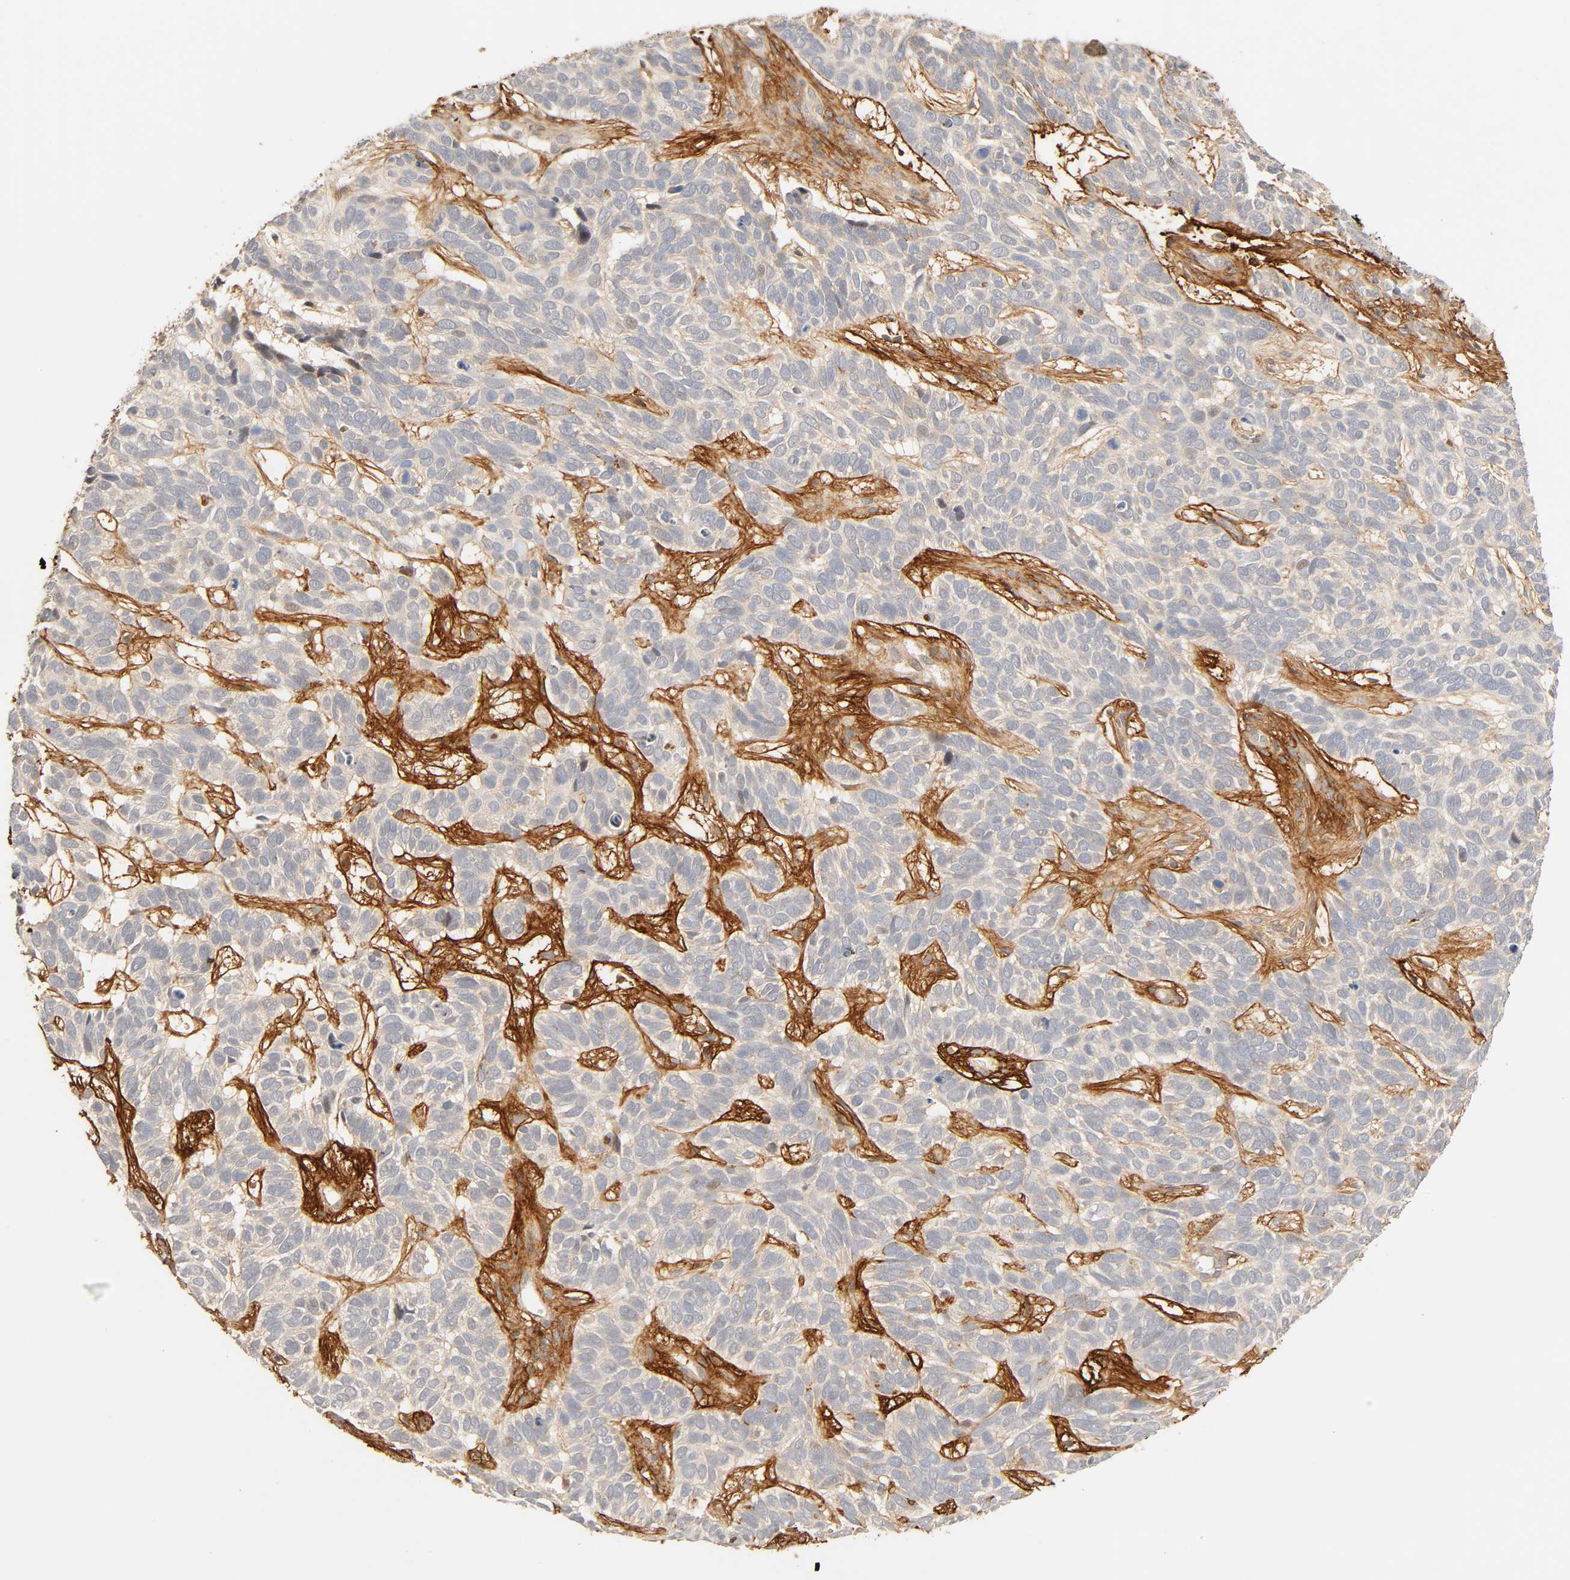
{"staining": {"intensity": "weak", "quantity": "<25%", "location": "cytoplasmic/membranous"}, "tissue": "skin cancer", "cell_type": "Tumor cells", "image_type": "cancer", "snomed": [{"axis": "morphology", "description": "Basal cell carcinoma"}, {"axis": "topography", "description": "Skin"}], "caption": "Immunohistochemistry (IHC) micrograph of neoplastic tissue: human skin basal cell carcinoma stained with DAB exhibits no significant protein expression in tumor cells. The staining is performed using DAB brown chromogen with nuclei counter-stained in using hematoxylin.", "gene": "CACNA1G", "patient": {"sex": "male", "age": 87}}